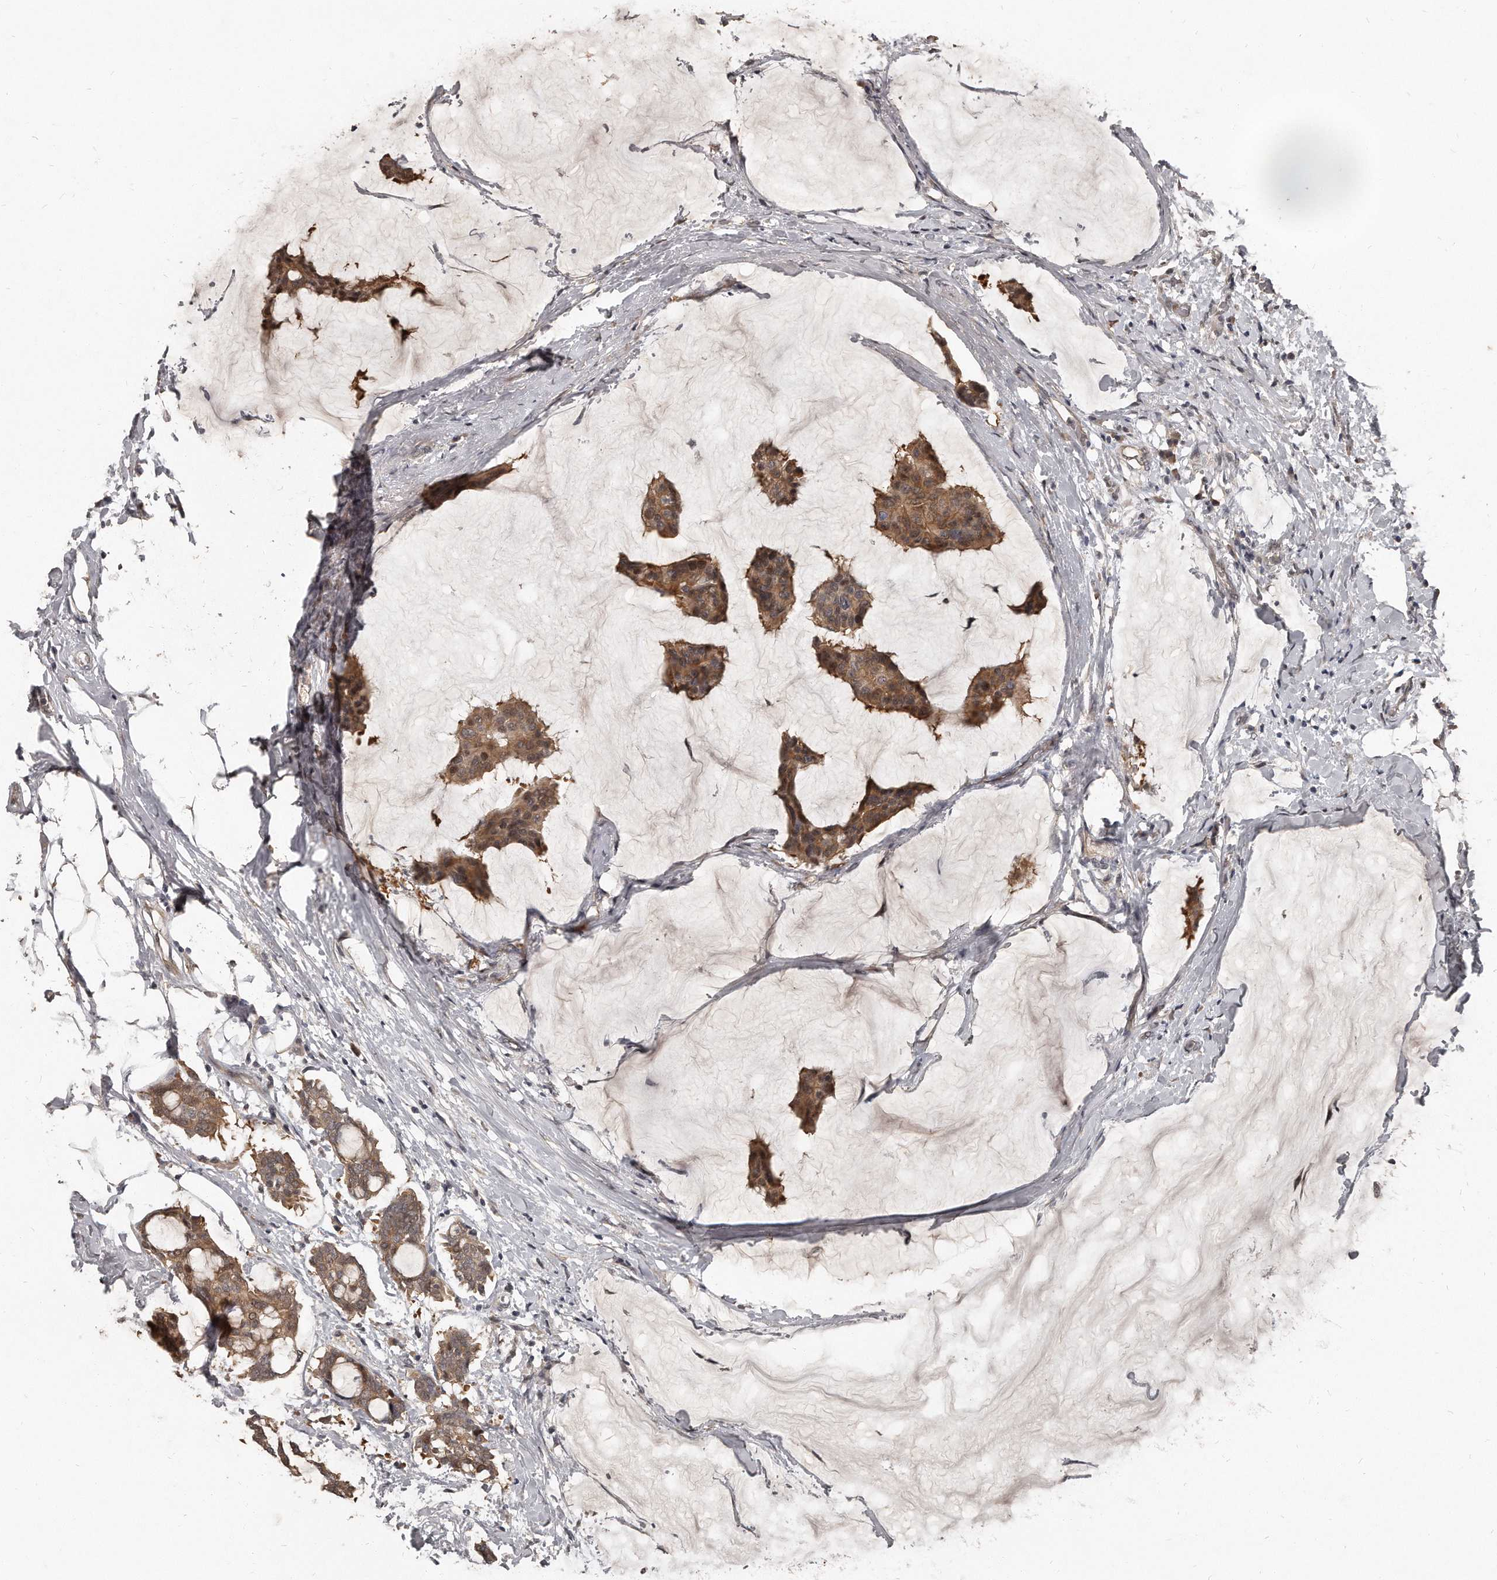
{"staining": {"intensity": "moderate", "quantity": ">75%", "location": "cytoplasmic/membranous"}, "tissue": "breast cancer", "cell_type": "Tumor cells", "image_type": "cancer", "snomed": [{"axis": "morphology", "description": "Duct carcinoma"}, {"axis": "topography", "description": "Breast"}], "caption": "Approximately >75% of tumor cells in breast cancer display moderate cytoplasmic/membranous protein staining as visualized by brown immunohistochemical staining.", "gene": "GRB10", "patient": {"sex": "female", "age": 93}}